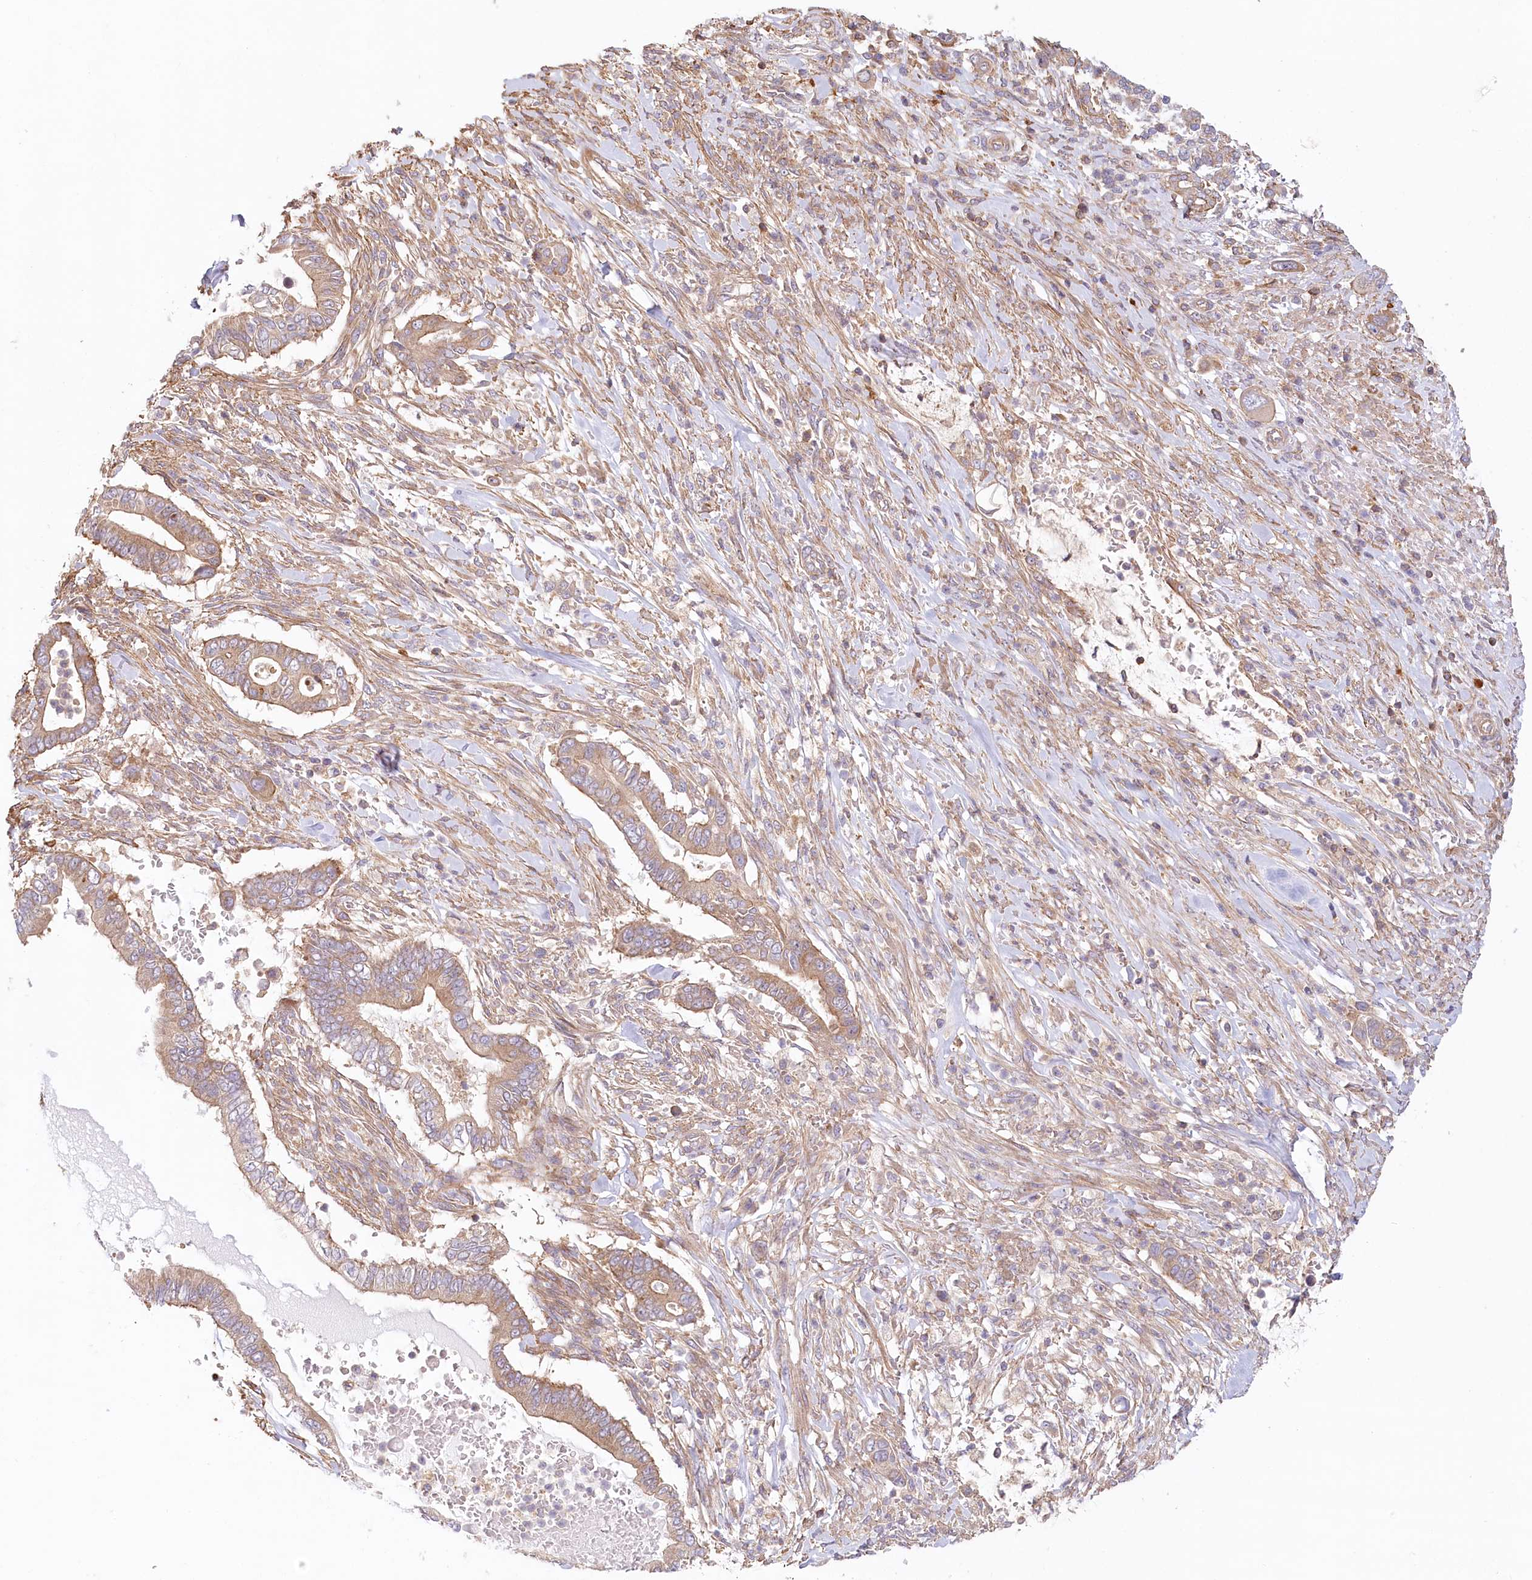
{"staining": {"intensity": "moderate", "quantity": "25%-75%", "location": "cytoplasmic/membranous"}, "tissue": "pancreatic cancer", "cell_type": "Tumor cells", "image_type": "cancer", "snomed": [{"axis": "morphology", "description": "Adenocarcinoma, NOS"}, {"axis": "topography", "description": "Pancreas"}], "caption": "Protein staining by IHC reveals moderate cytoplasmic/membranous staining in approximately 25%-75% of tumor cells in pancreatic adenocarcinoma. The staining was performed using DAB to visualize the protein expression in brown, while the nuclei were stained in blue with hematoxylin (Magnification: 20x).", "gene": "UMPS", "patient": {"sex": "male", "age": 68}}